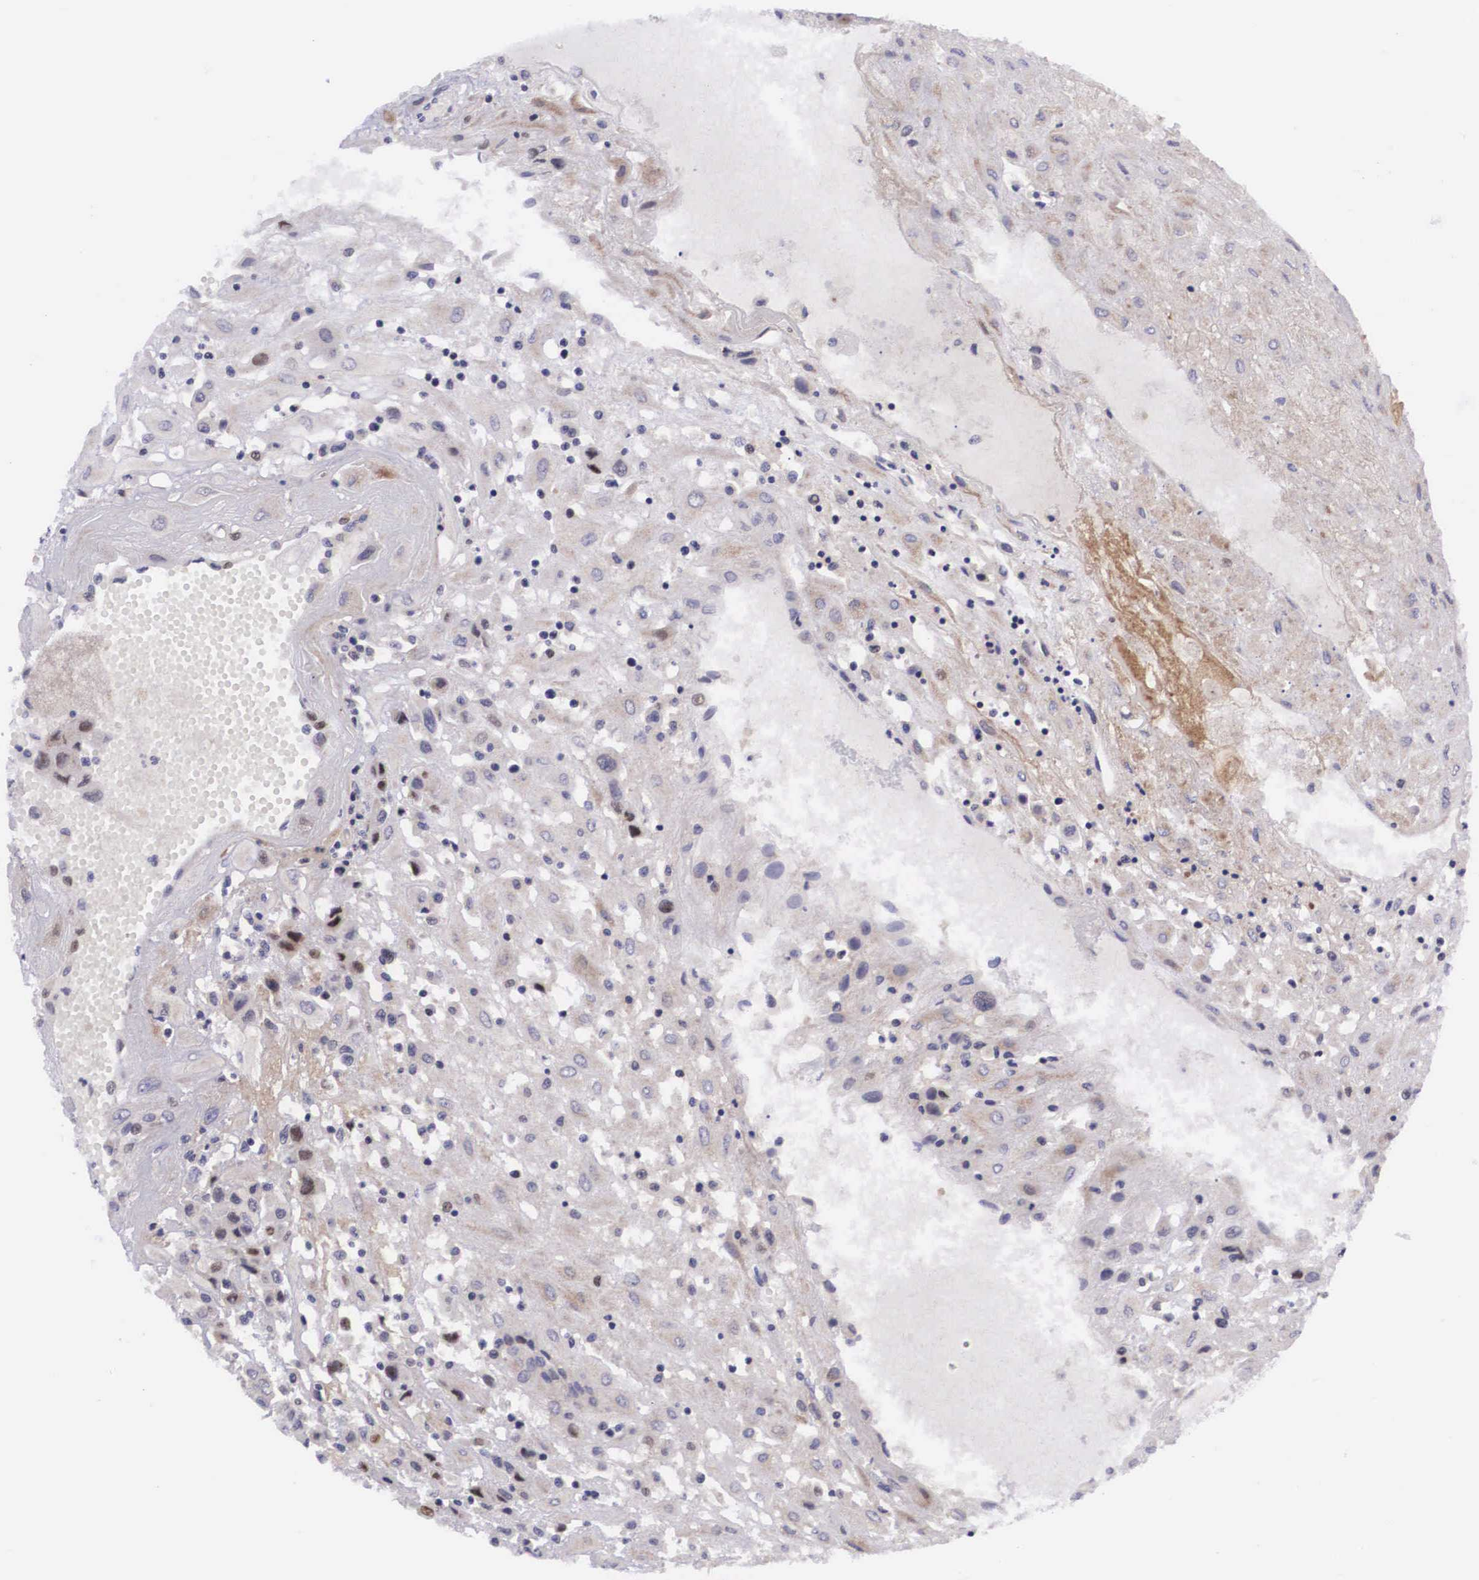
{"staining": {"intensity": "negative", "quantity": "none", "location": "none"}, "tissue": "placenta", "cell_type": "Decidual cells", "image_type": "normal", "snomed": [{"axis": "morphology", "description": "Normal tissue, NOS"}, {"axis": "topography", "description": "Placenta"}], "caption": "The photomicrograph shows no significant staining in decidual cells of placenta.", "gene": "EMID1", "patient": {"sex": "female", "age": 31}}